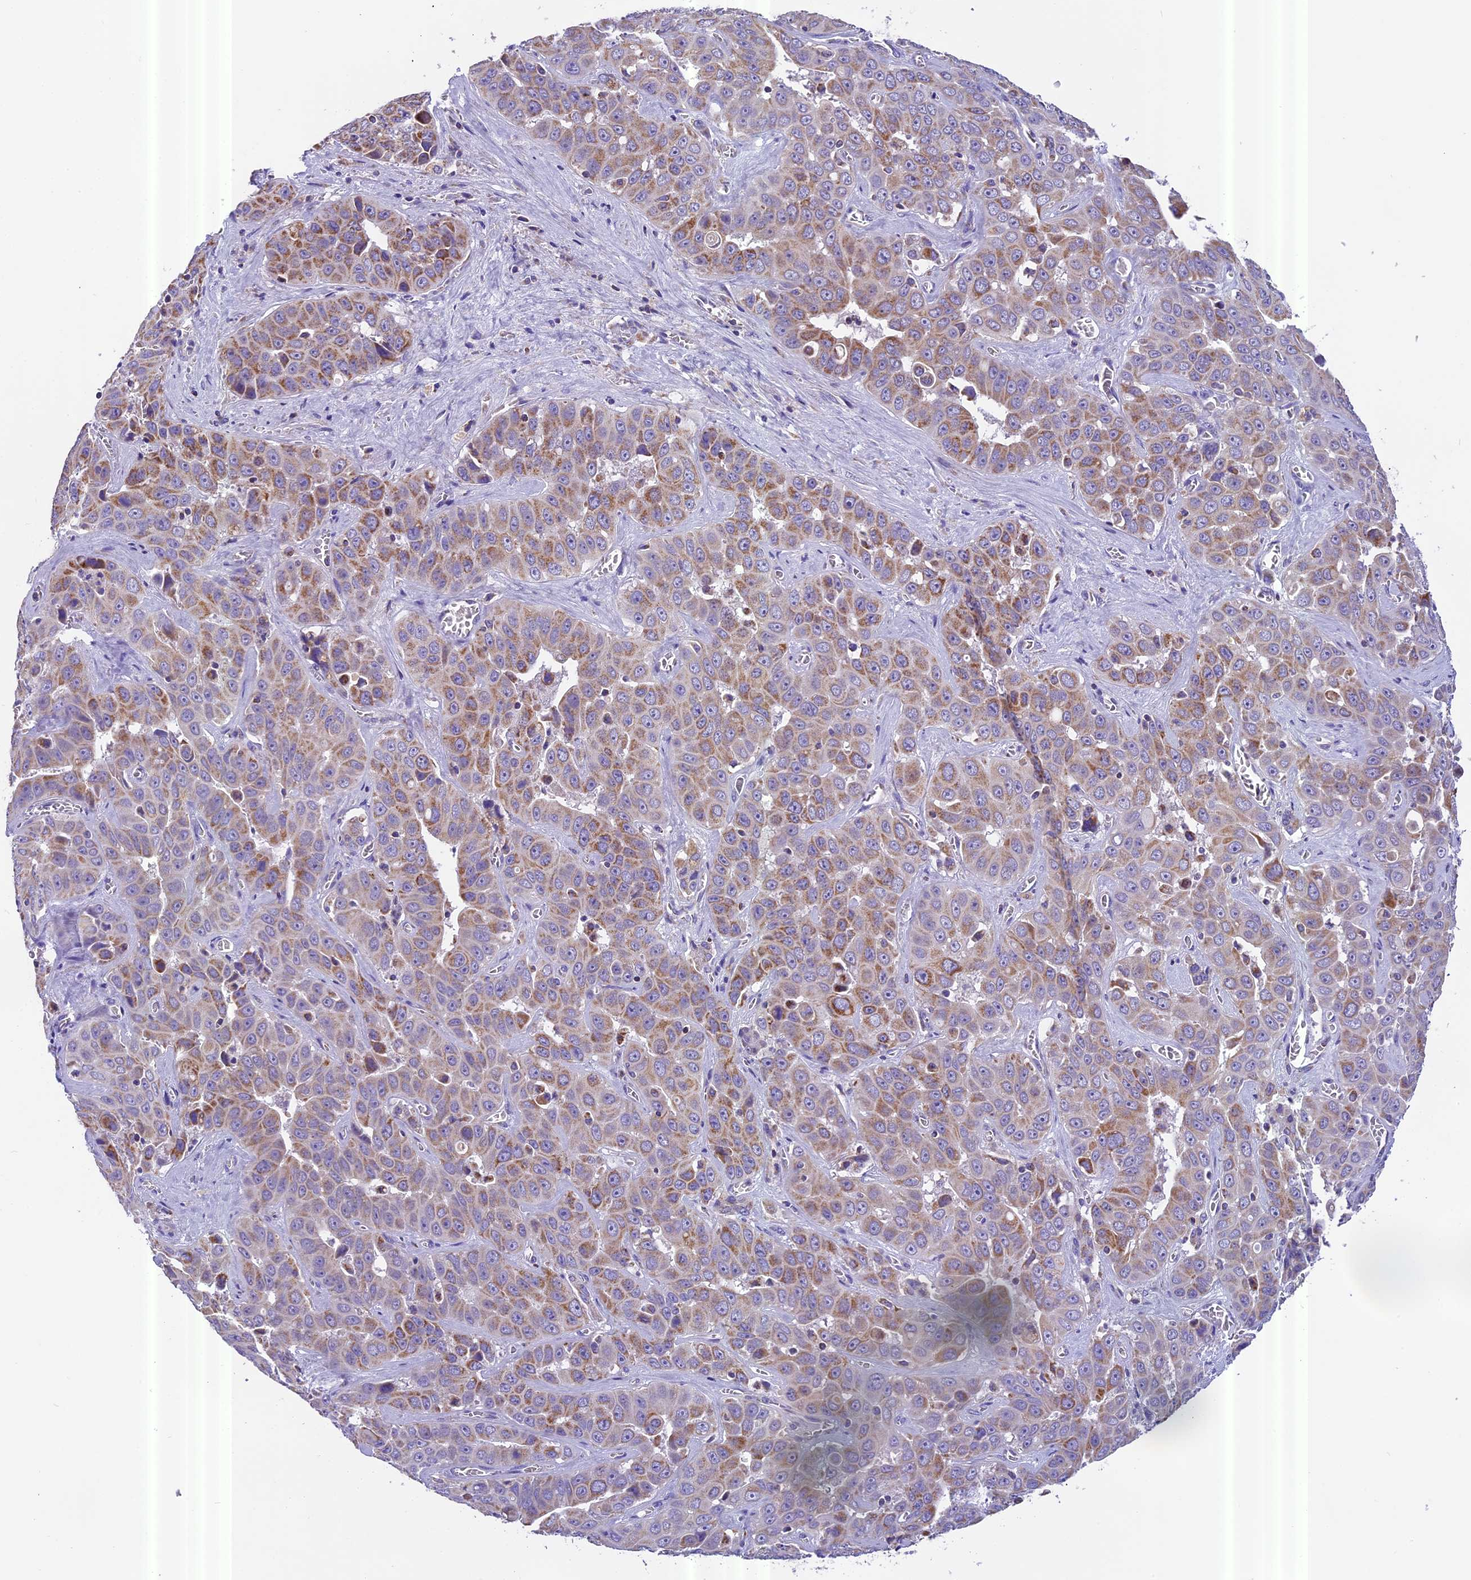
{"staining": {"intensity": "moderate", "quantity": "25%-75%", "location": "cytoplasmic/membranous"}, "tissue": "liver cancer", "cell_type": "Tumor cells", "image_type": "cancer", "snomed": [{"axis": "morphology", "description": "Cholangiocarcinoma"}, {"axis": "topography", "description": "Liver"}], "caption": "DAB (3,3'-diaminobenzidine) immunohistochemical staining of liver cancer reveals moderate cytoplasmic/membranous protein staining in approximately 25%-75% of tumor cells. (DAB (3,3'-diaminobenzidine) IHC with brightfield microscopy, high magnification).", "gene": "MGME1", "patient": {"sex": "female", "age": 52}}